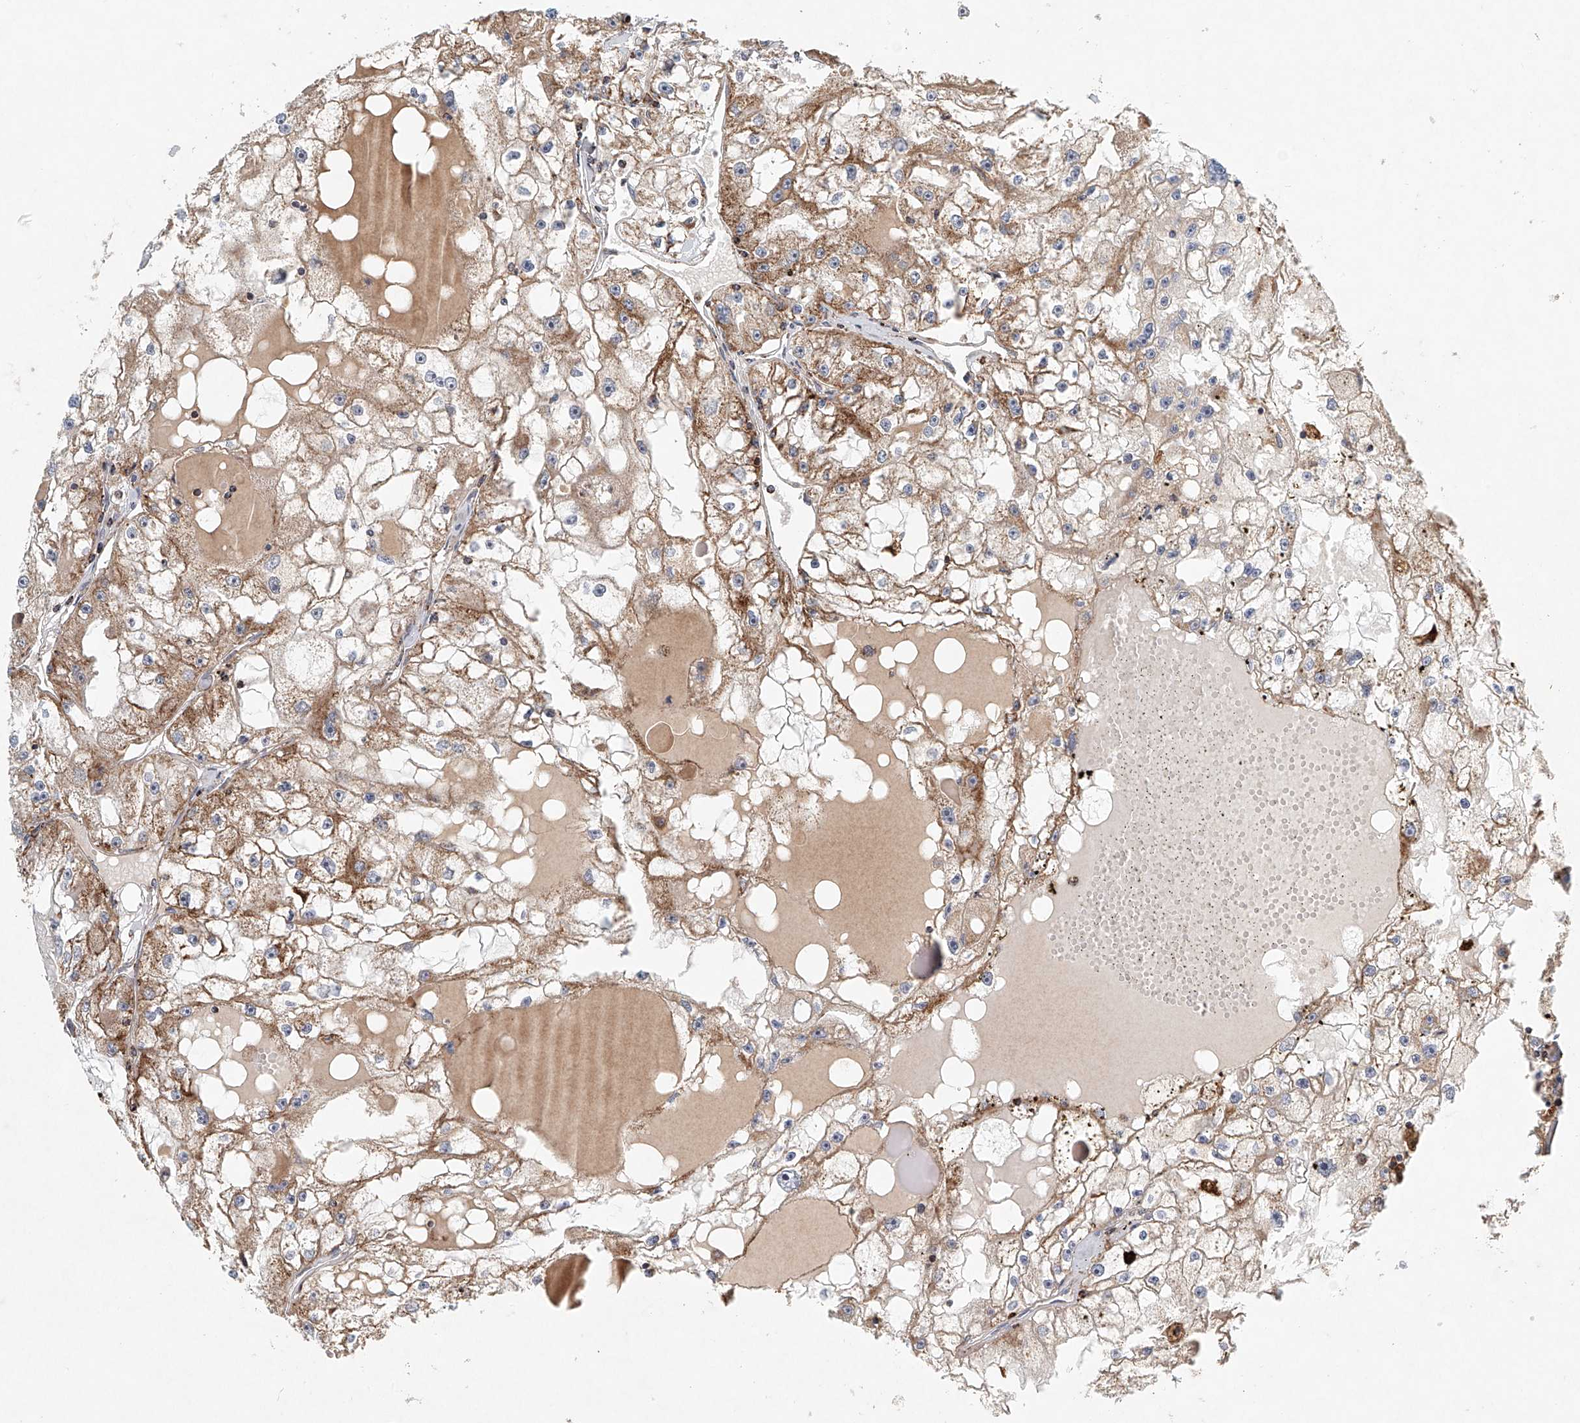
{"staining": {"intensity": "moderate", "quantity": "25%-75%", "location": "cytoplasmic/membranous"}, "tissue": "renal cancer", "cell_type": "Tumor cells", "image_type": "cancer", "snomed": [{"axis": "morphology", "description": "Adenocarcinoma, NOS"}, {"axis": "topography", "description": "Kidney"}], "caption": "This is a micrograph of IHC staining of renal adenocarcinoma, which shows moderate staining in the cytoplasmic/membranous of tumor cells.", "gene": "DCAF11", "patient": {"sex": "male", "age": 56}}